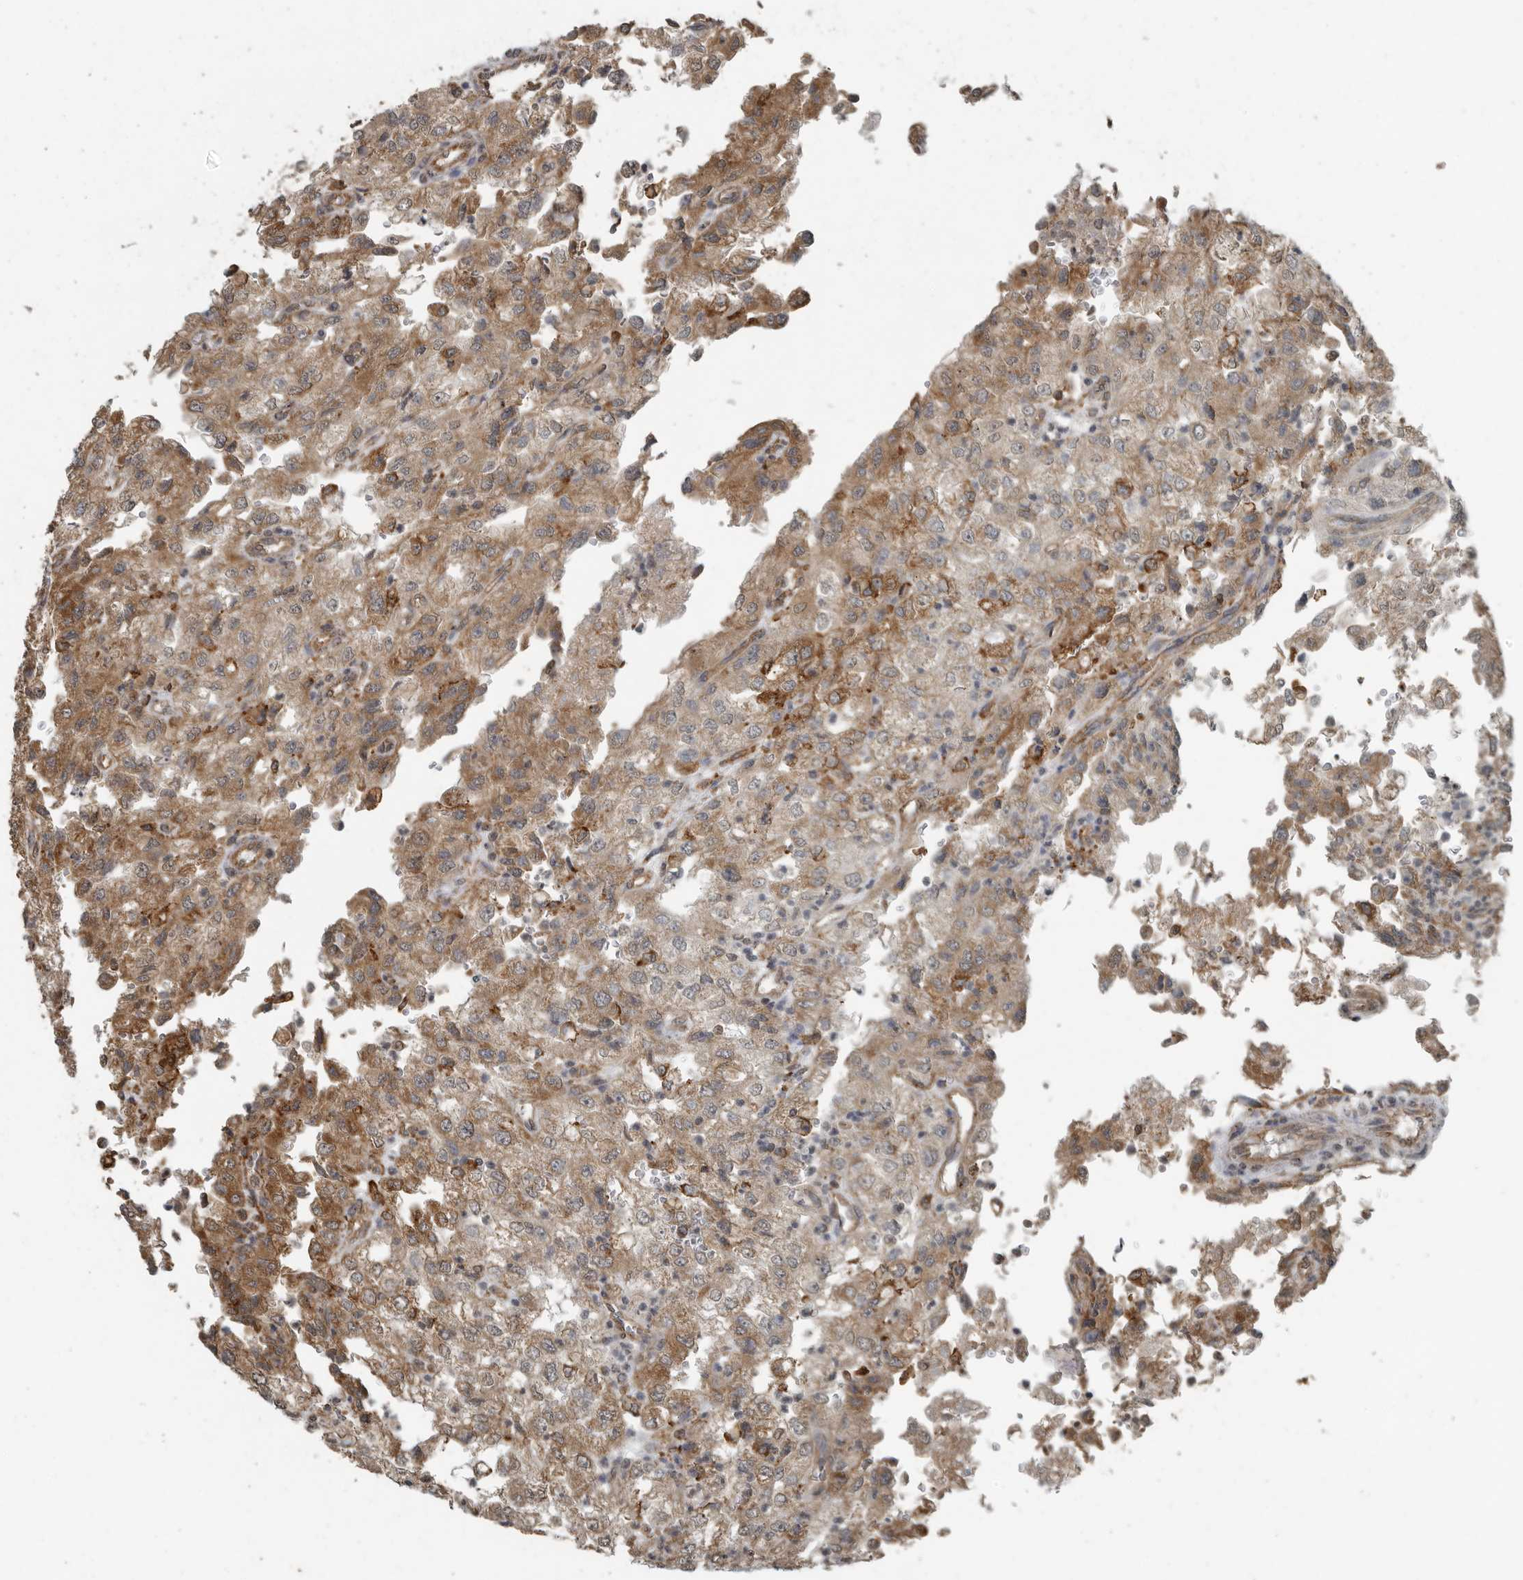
{"staining": {"intensity": "moderate", "quantity": ">75%", "location": "cytoplasmic/membranous"}, "tissue": "renal cancer", "cell_type": "Tumor cells", "image_type": "cancer", "snomed": [{"axis": "morphology", "description": "Adenocarcinoma, NOS"}, {"axis": "topography", "description": "Kidney"}], "caption": "Protein staining of renal adenocarcinoma tissue displays moderate cytoplasmic/membranous positivity in approximately >75% of tumor cells.", "gene": "AFAP1", "patient": {"sex": "female", "age": 54}}